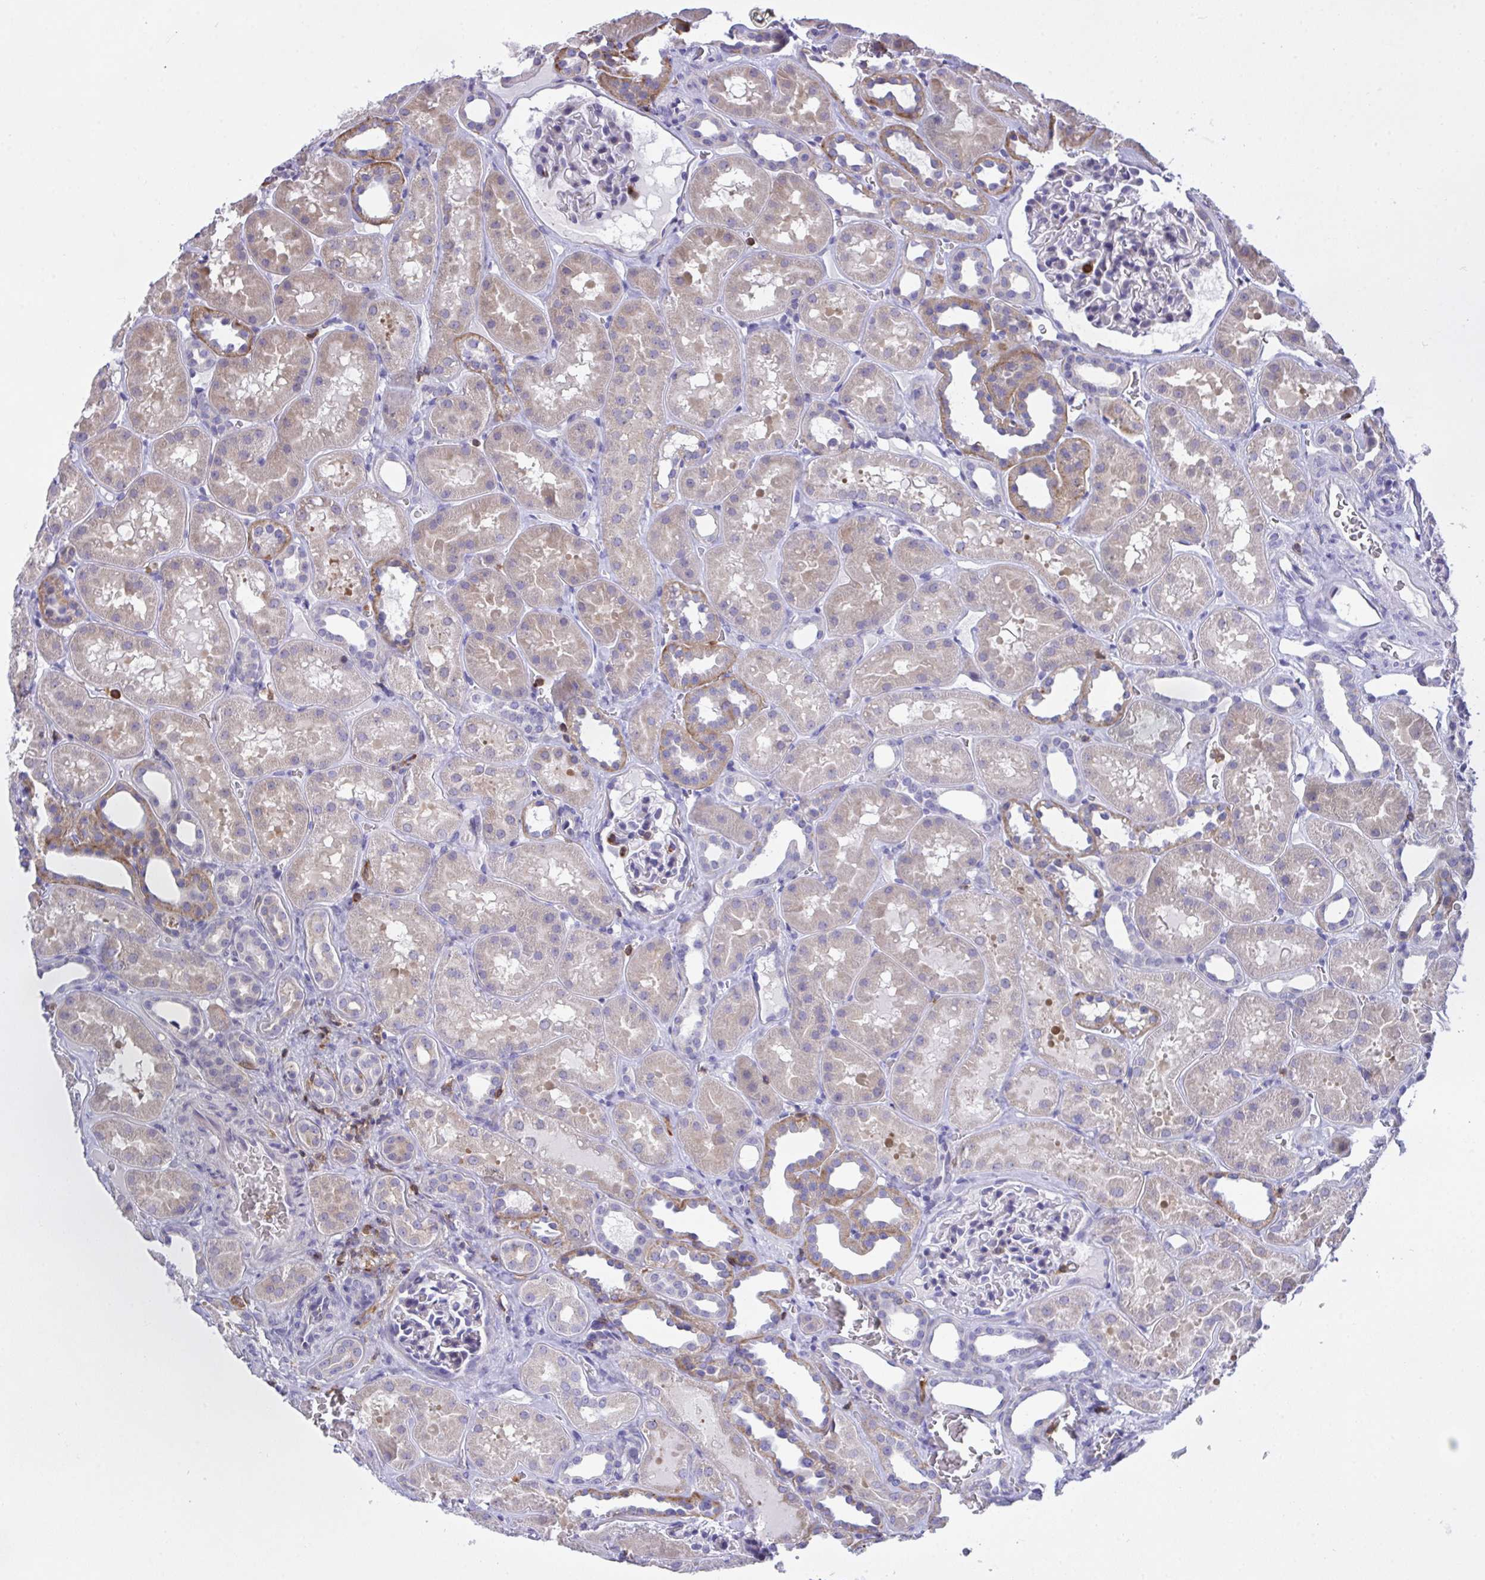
{"staining": {"intensity": "negative", "quantity": "none", "location": "none"}, "tissue": "kidney", "cell_type": "Cells in glomeruli", "image_type": "normal", "snomed": [{"axis": "morphology", "description": "Normal tissue, NOS"}, {"axis": "topography", "description": "Kidney"}], "caption": "A high-resolution micrograph shows immunohistochemistry staining of normal kidney, which reveals no significant expression in cells in glomeruli.", "gene": "AP5M1", "patient": {"sex": "female", "age": 41}}